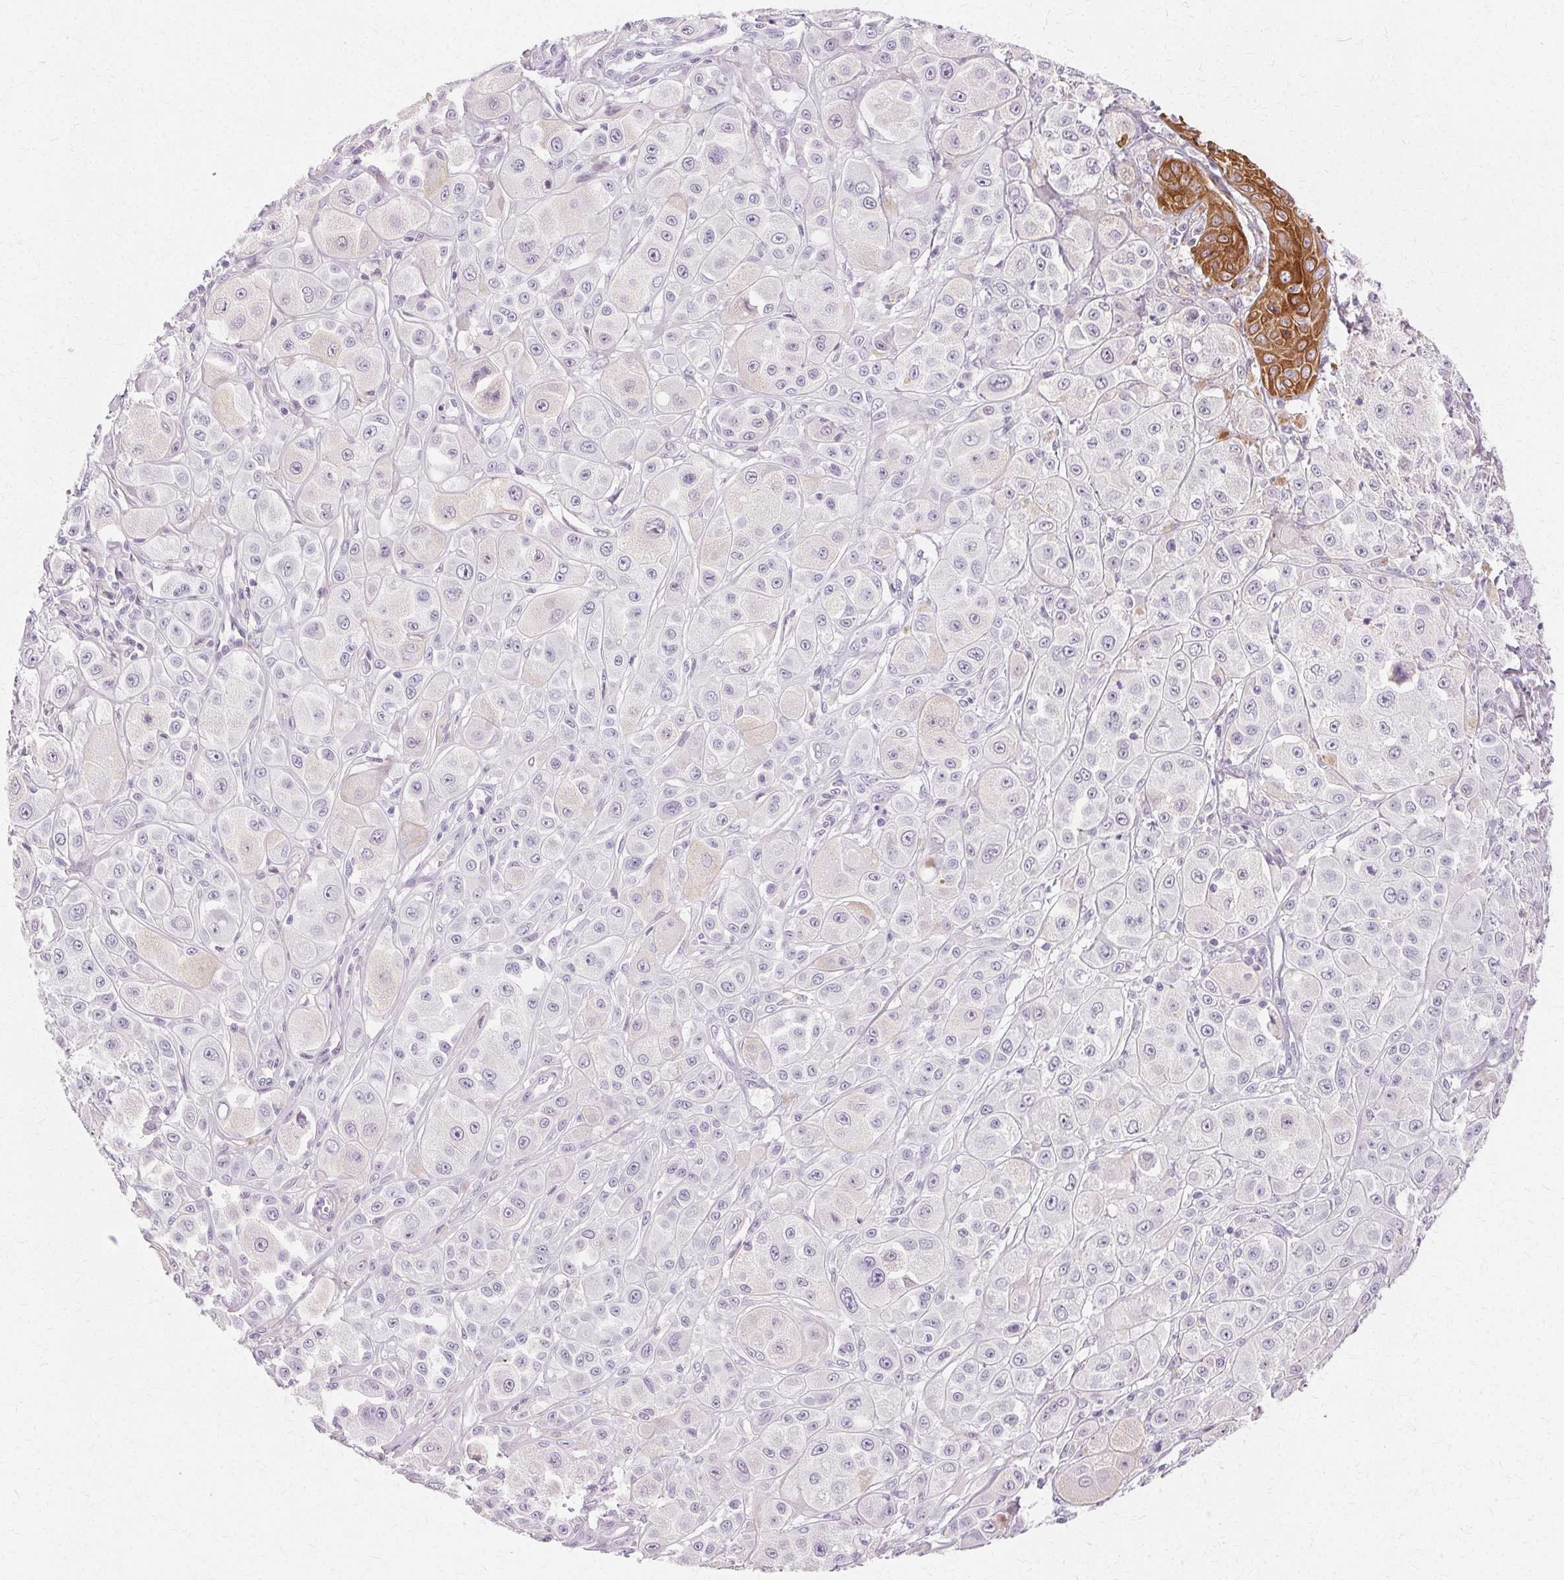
{"staining": {"intensity": "negative", "quantity": "none", "location": "none"}, "tissue": "melanoma", "cell_type": "Tumor cells", "image_type": "cancer", "snomed": [{"axis": "morphology", "description": "Malignant melanoma, NOS"}, {"axis": "topography", "description": "Skin"}], "caption": "This is an immunohistochemistry (IHC) micrograph of malignant melanoma. There is no staining in tumor cells.", "gene": "KRT6C", "patient": {"sex": "male", "age": 67}}